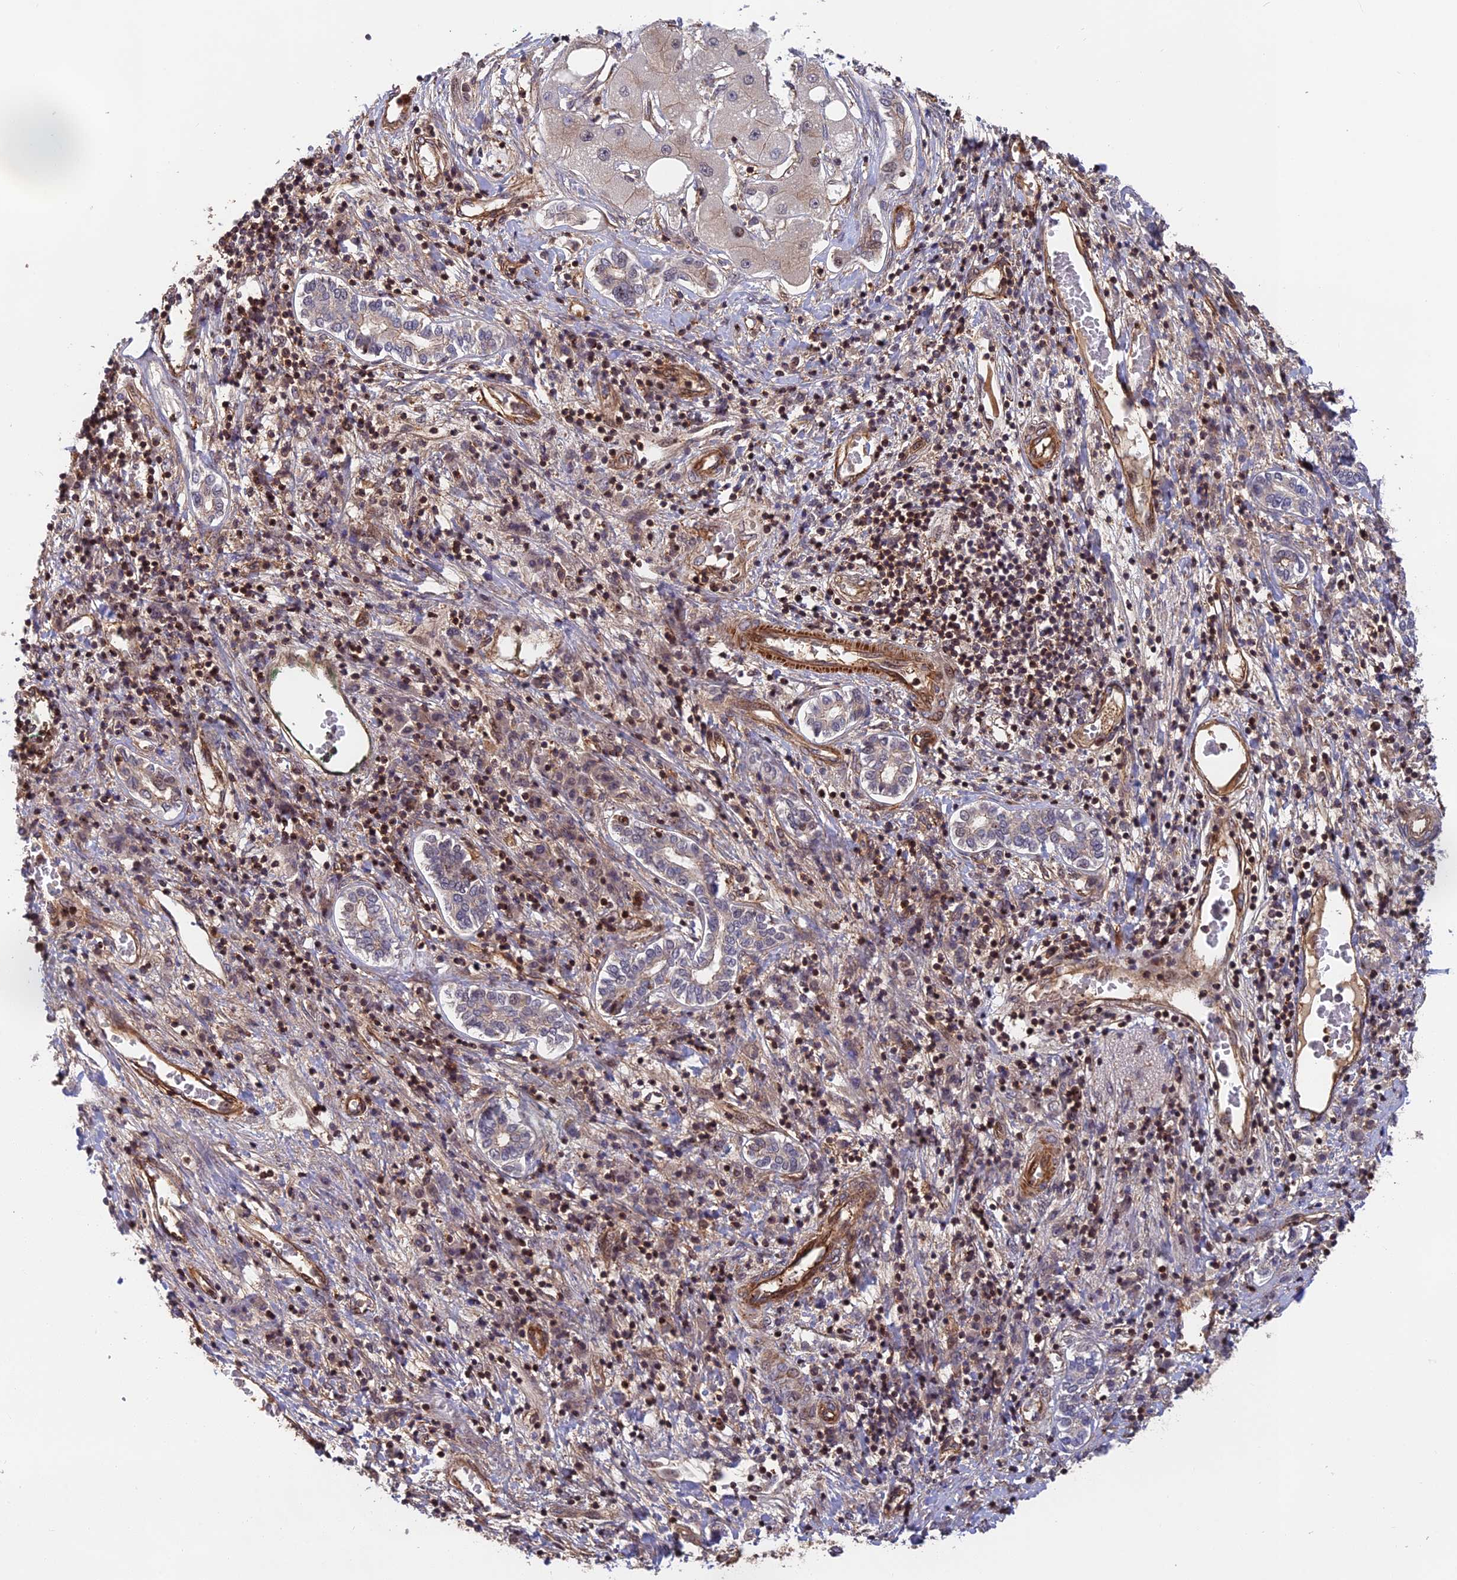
{"staining": {"intensity": "weak", "quantity": "<25%", "location": "cytoplasmic/membranous"}, "tissue": "liver cancer", "cell_type": "Tumor cells", "image_type": "cancer", "snomed": [{"axis": "morphology", "description": "Carcinoma, Hepatocellular, NOS"}, {"axis": "topography", "description": "Liver"}], "caption": "Tumor cells show no significant protein positivity in liver cancer (hepatocellular carcinoma).", "gene": "OSBPL1A", "patient": {"sex": "male", "age": 65}}